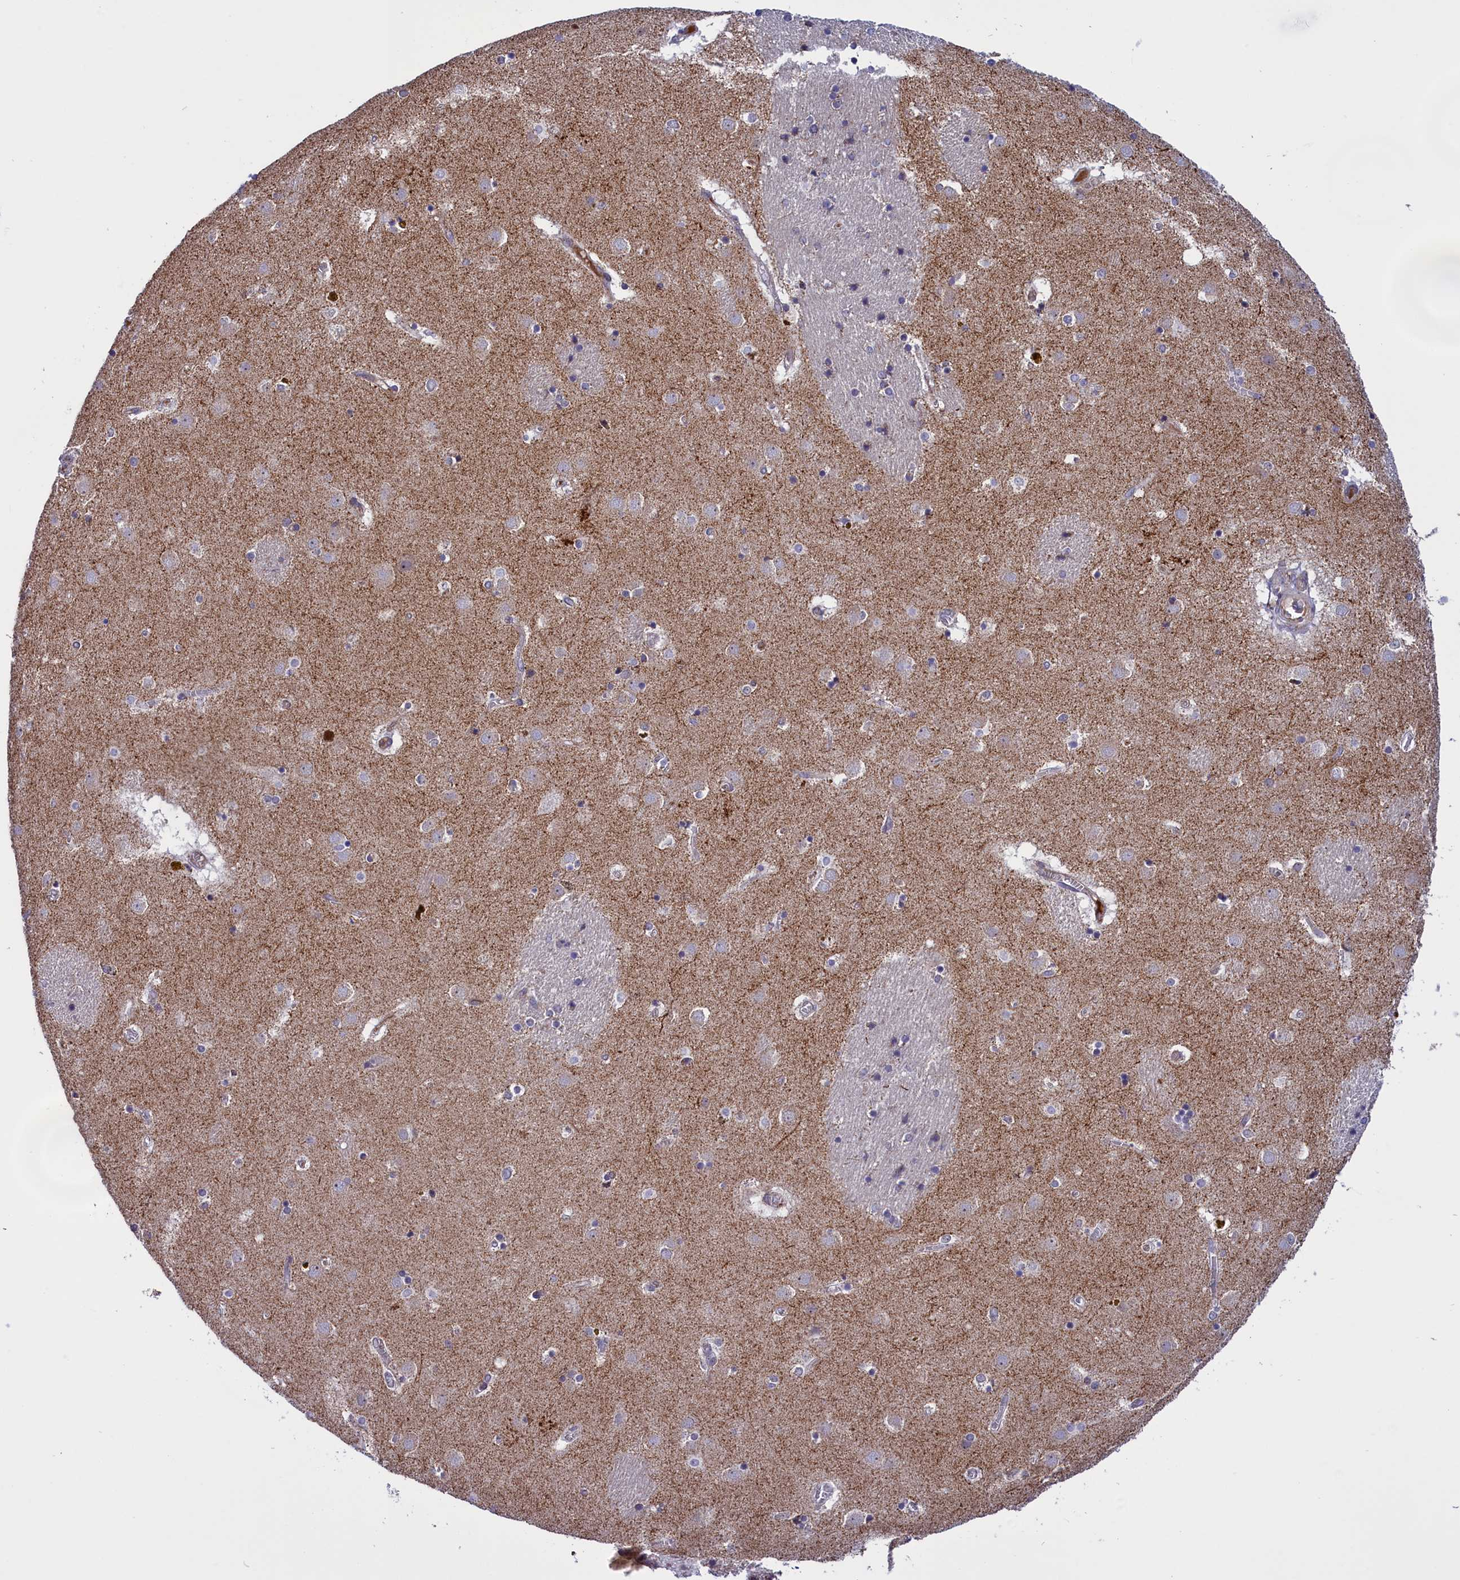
{"staining": {"intensity": "negative", "quantity": "none", "location": "none"}, "tissue": "caudate", "cell_type": "Glial cells", "image_type": "normal", "snomed": [{"axis": "morphology", "description": "Normal tissue, NOS"}, {"axis": "topography", "description": "Lateral ventricle wall"}], "caption": "Histopathology image shows no protein staining in glial cells of benign caudate.", "gene": "MPND", "patient": {"sex": "male", "age": 70}}